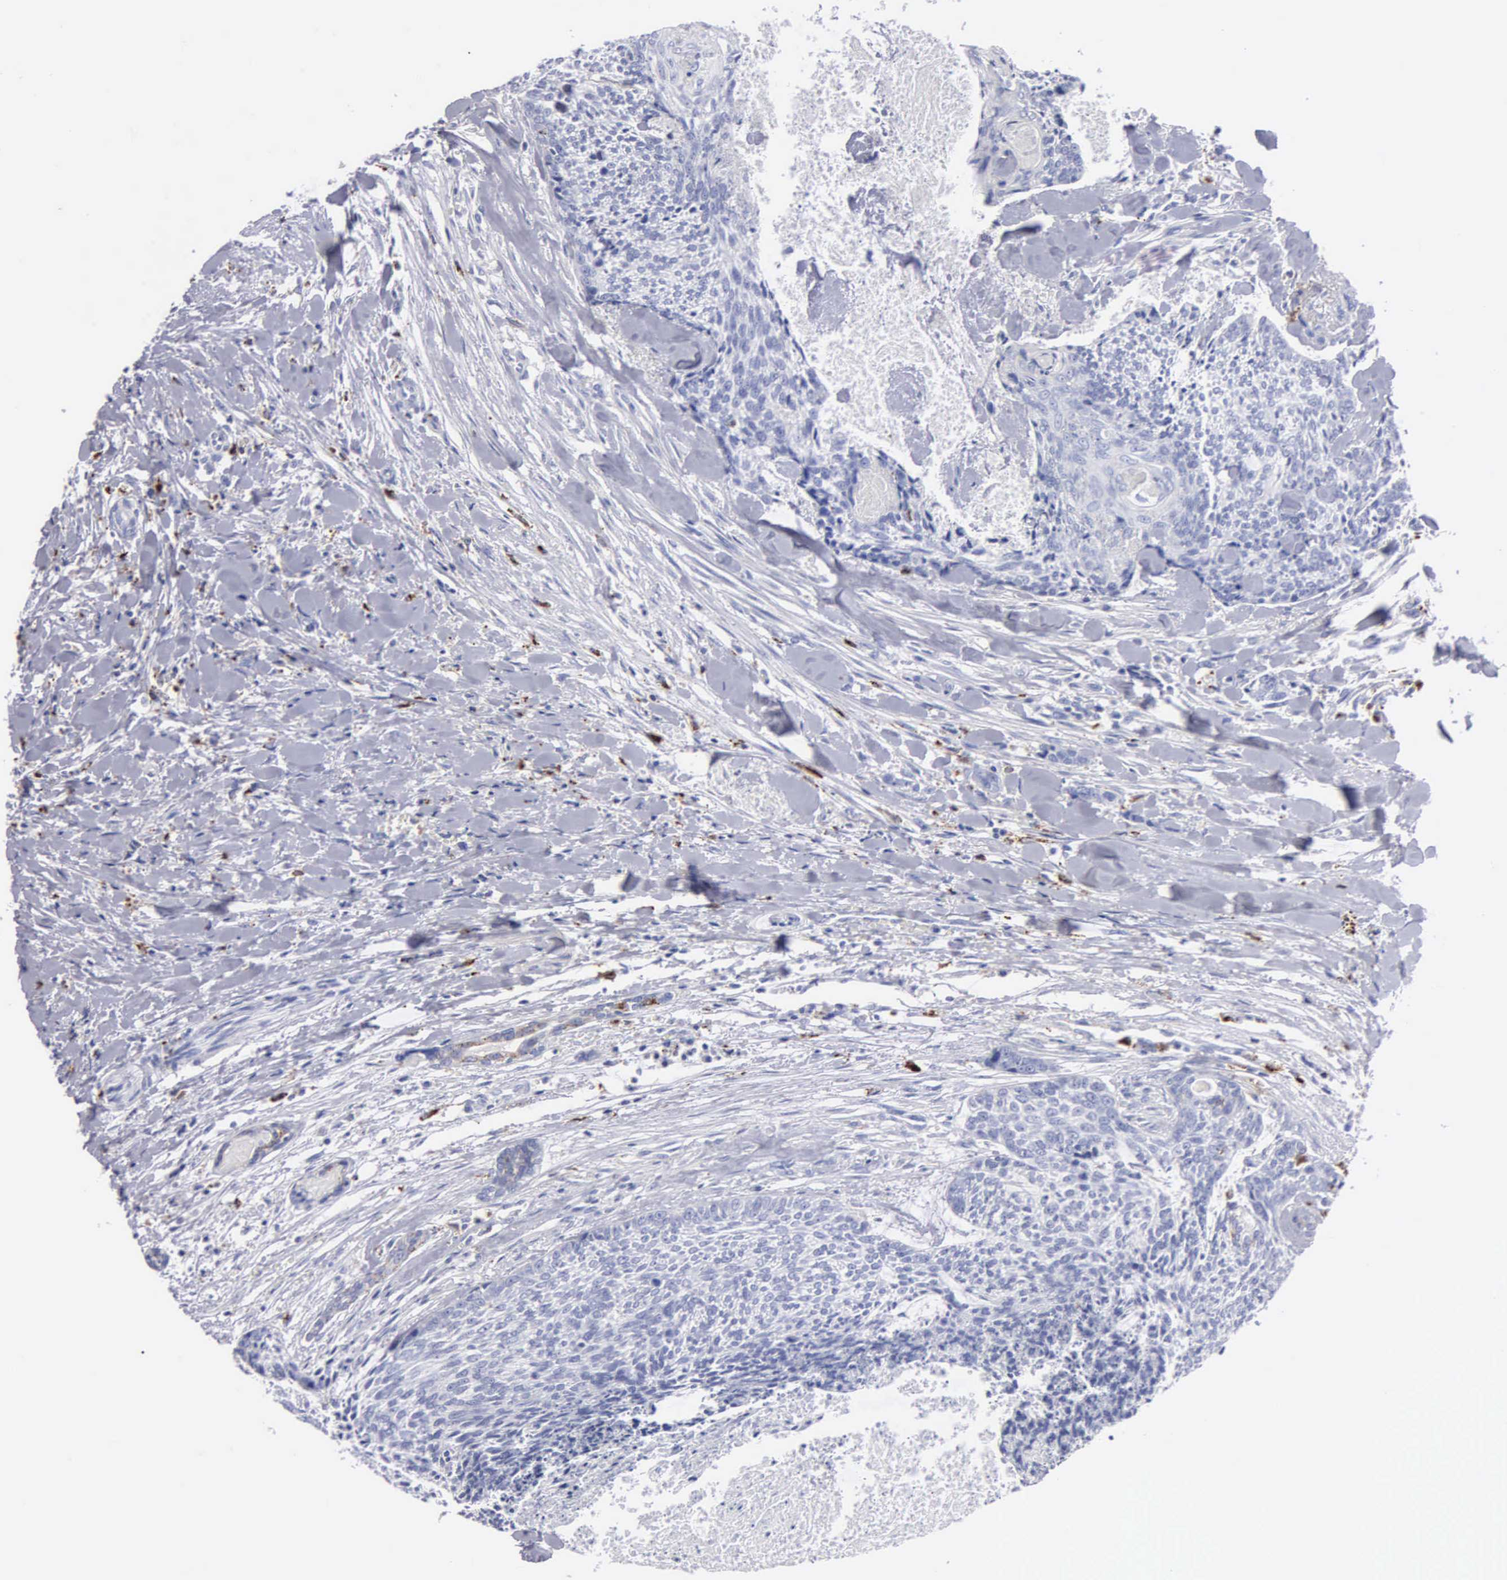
{"staining": {"intensity": "negative", "quantity": "none", "location": "none"}, "tissue": "head and neck cancer", "cell_type": "Tumor cells", "image_type": "cancer", "snomed": [{"axis": "morphology", "description": "Squamous cell carcinoma, NOS"}, {"axis": "topography", "description": "Salivary gland"}, {"axis": "topography", "description": "Head-Neck"}], "caption": "This is an IHC image of human head and neck cancer. There is no staining in tumor cells.", "gene": "CTSH", "patient": {"sex": "male", "age": 70}}